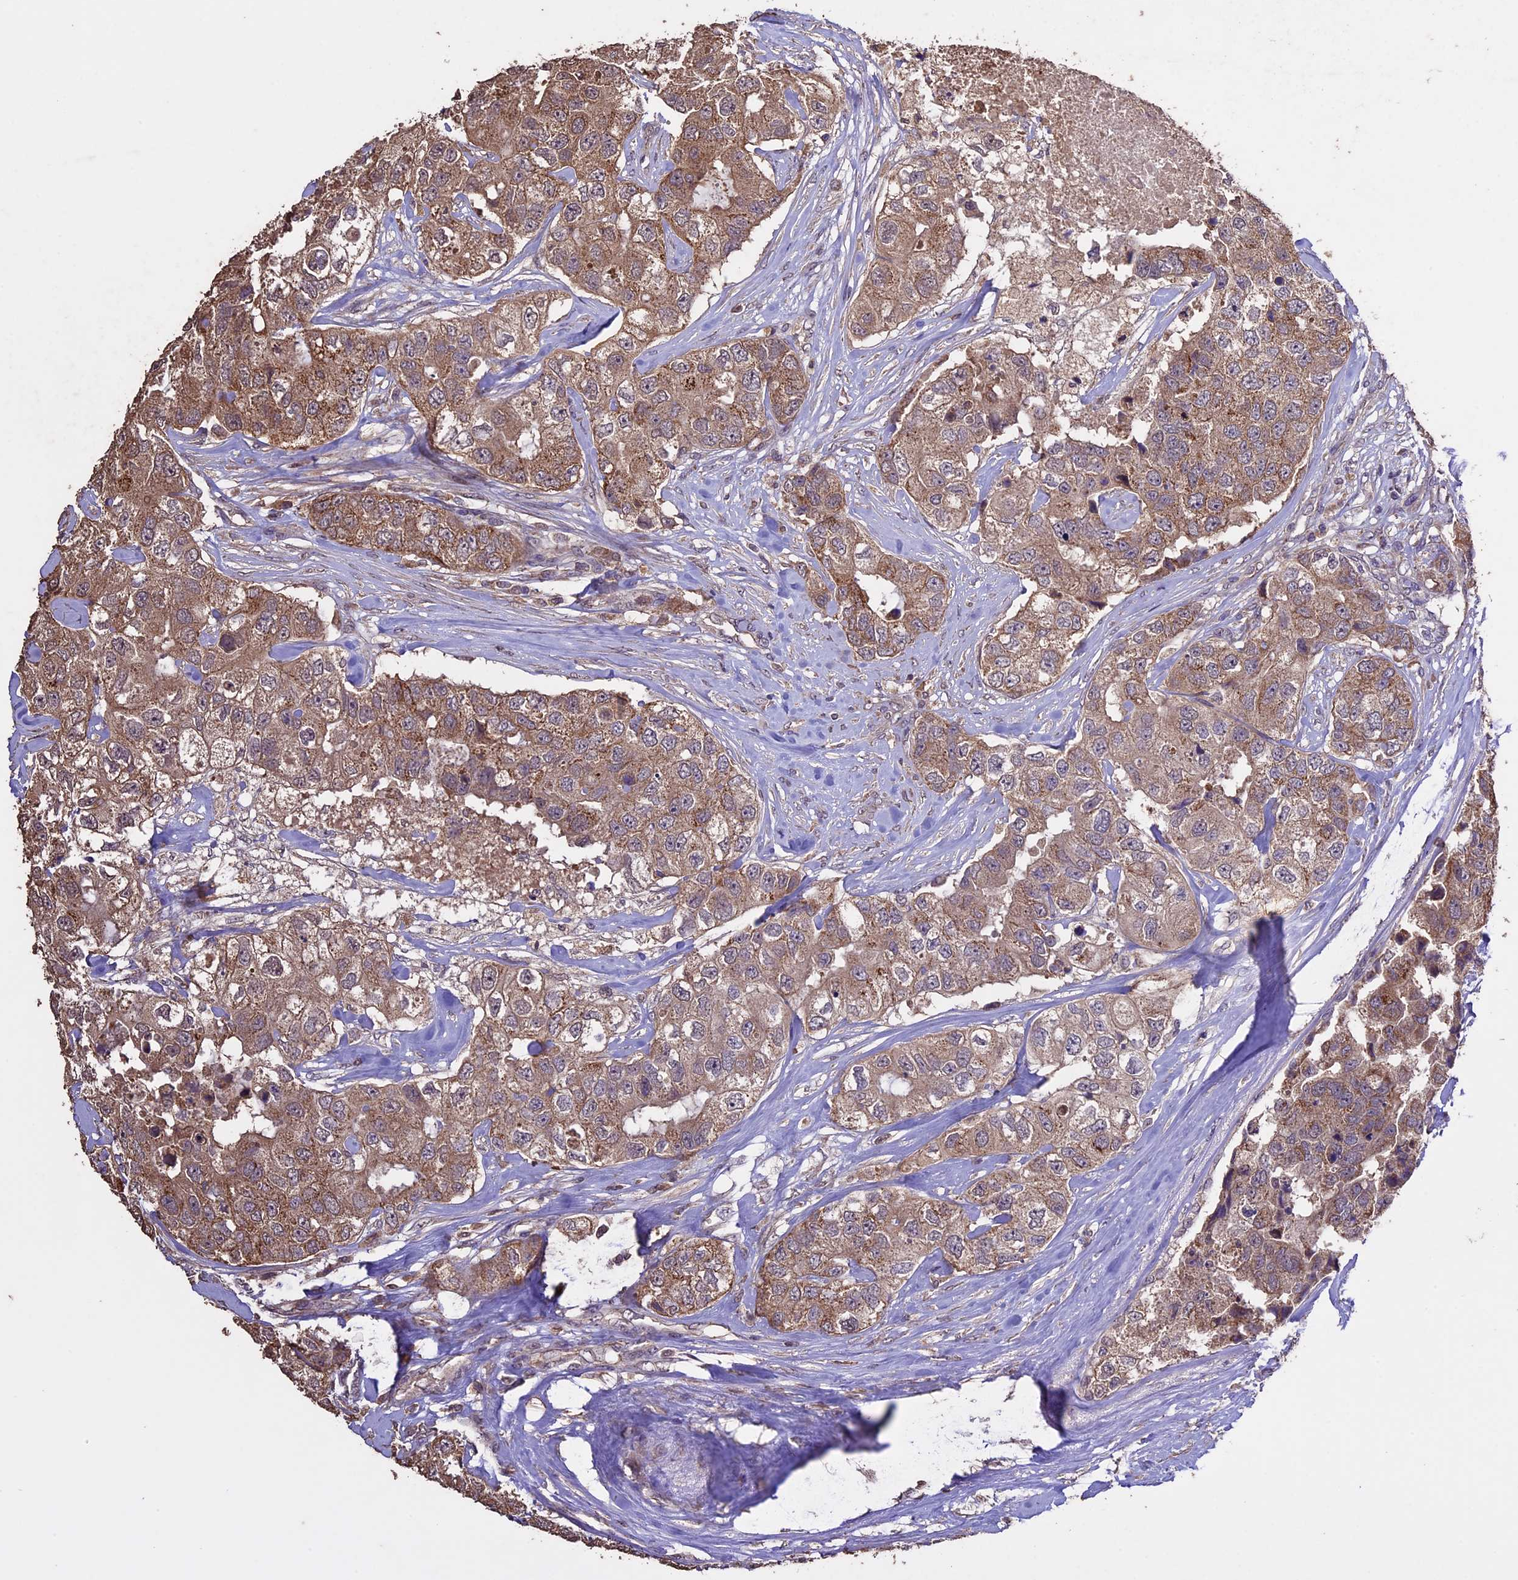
{"staining": {"intensity": "moderate", "quantity": ">75%", "location": "cytoplasmic/membranous"}, "tissue": "breast cancer", "cell_type": "Tumor cells", "image_type": "cancer", "snomed": [{"axis": "morphology", "description": "Duct carcinoma"}, {"axis": "topography", "description": "Breast"}], "caption": "Breast cancer (invasive ductal carcinoma) was stained to show a protein in brown. There is medium levels of moderate cytoplasmic/membranous expression in about >75% of tumor cells.", "gene": "DIS3L", "patient": {"sex": "female", "age": 62}}